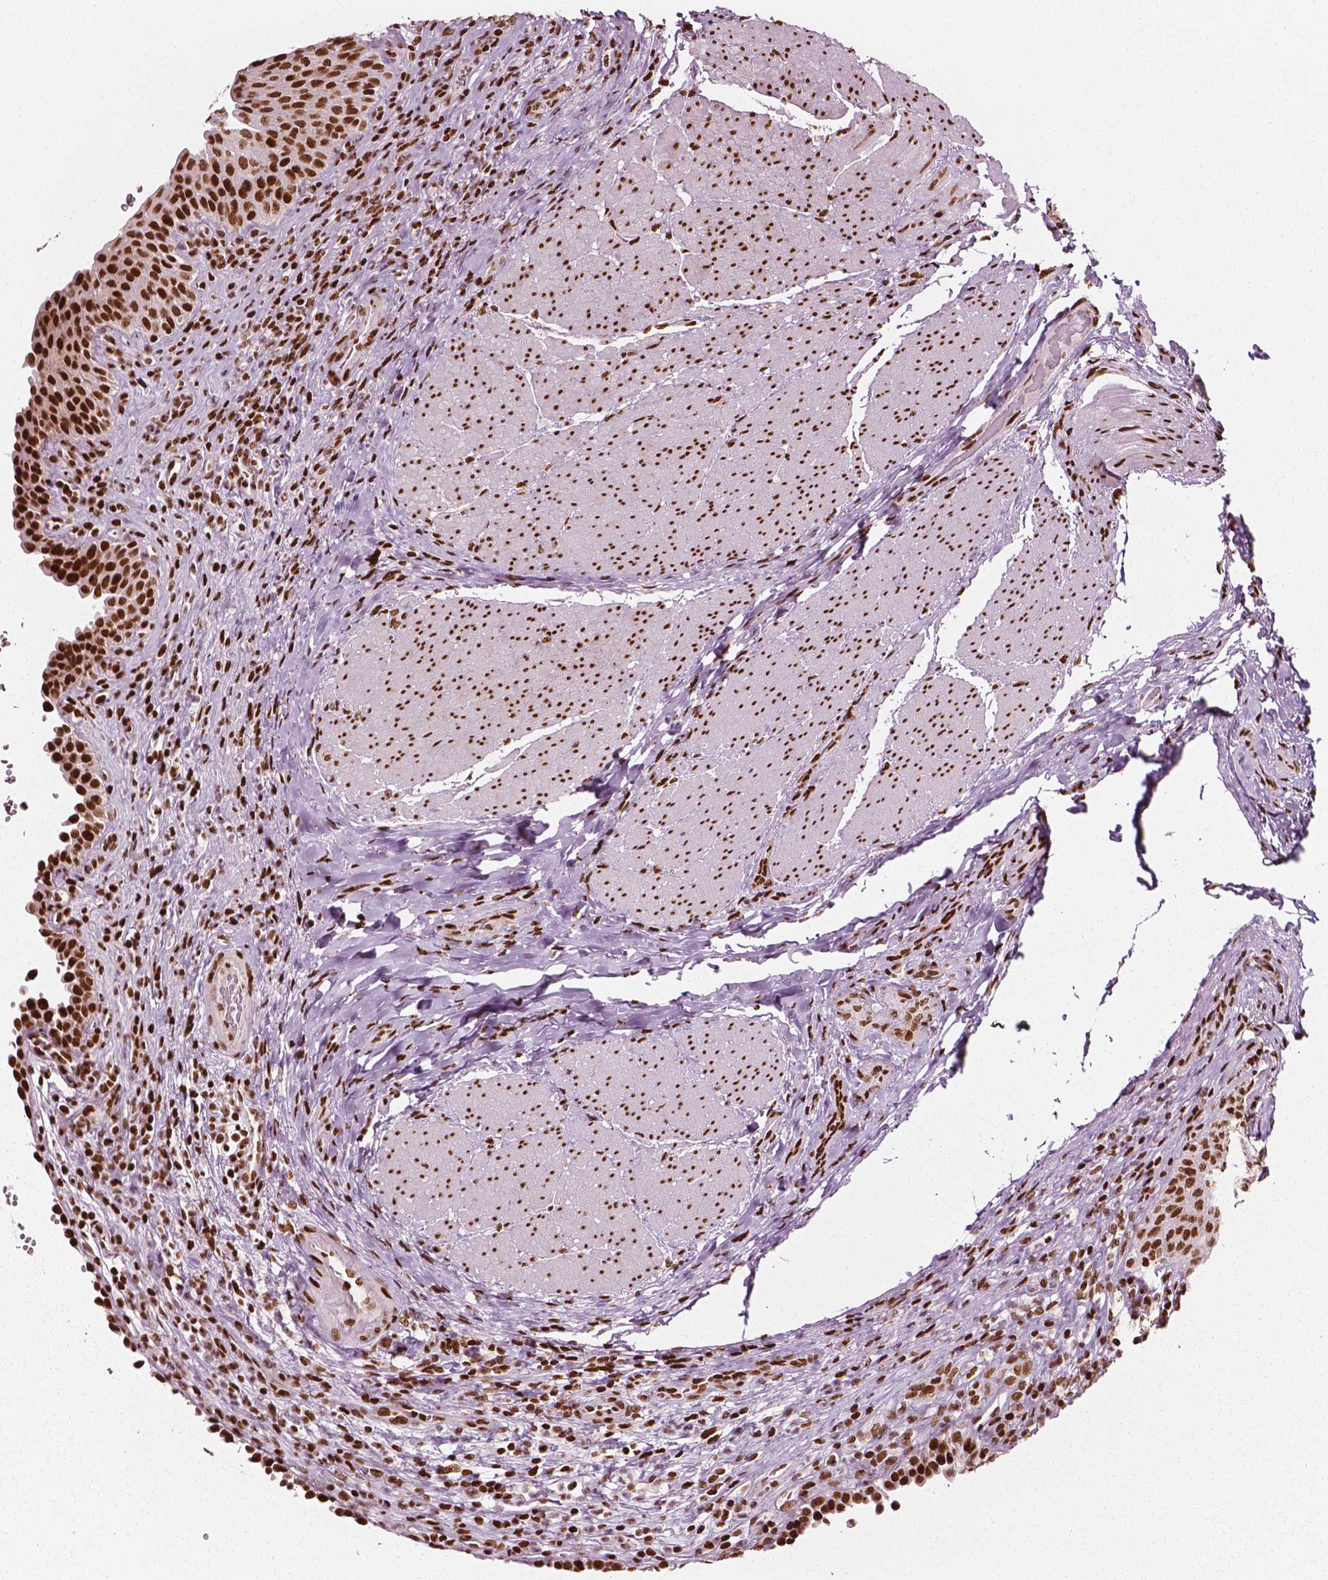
{"staining": {"intensity": "strong", "quantity": ">75%", "location": "nuclear"}, "tissue": "urinary bladder", "cell_type": "Urothelial cells", "image_type": "normal", "snomed": [{"axis": "morphology", "description": "Normal tissue, NOS"}, {"axis": "topography", "description": "Urinary bladder"}, {"axis": "topography", "description": "Peripheral nerve tissue"}], "caption": "The immunohistochemical stain shows strong nuclear expression in urothelial cells of unremarkable urinary bladder. (DAB (3,3'-diaminobenzidine) = brown stain, brightfield microscopy at high magnification).", "gene": "CTCF", "patient": {"sex": "male", "age": 66}}